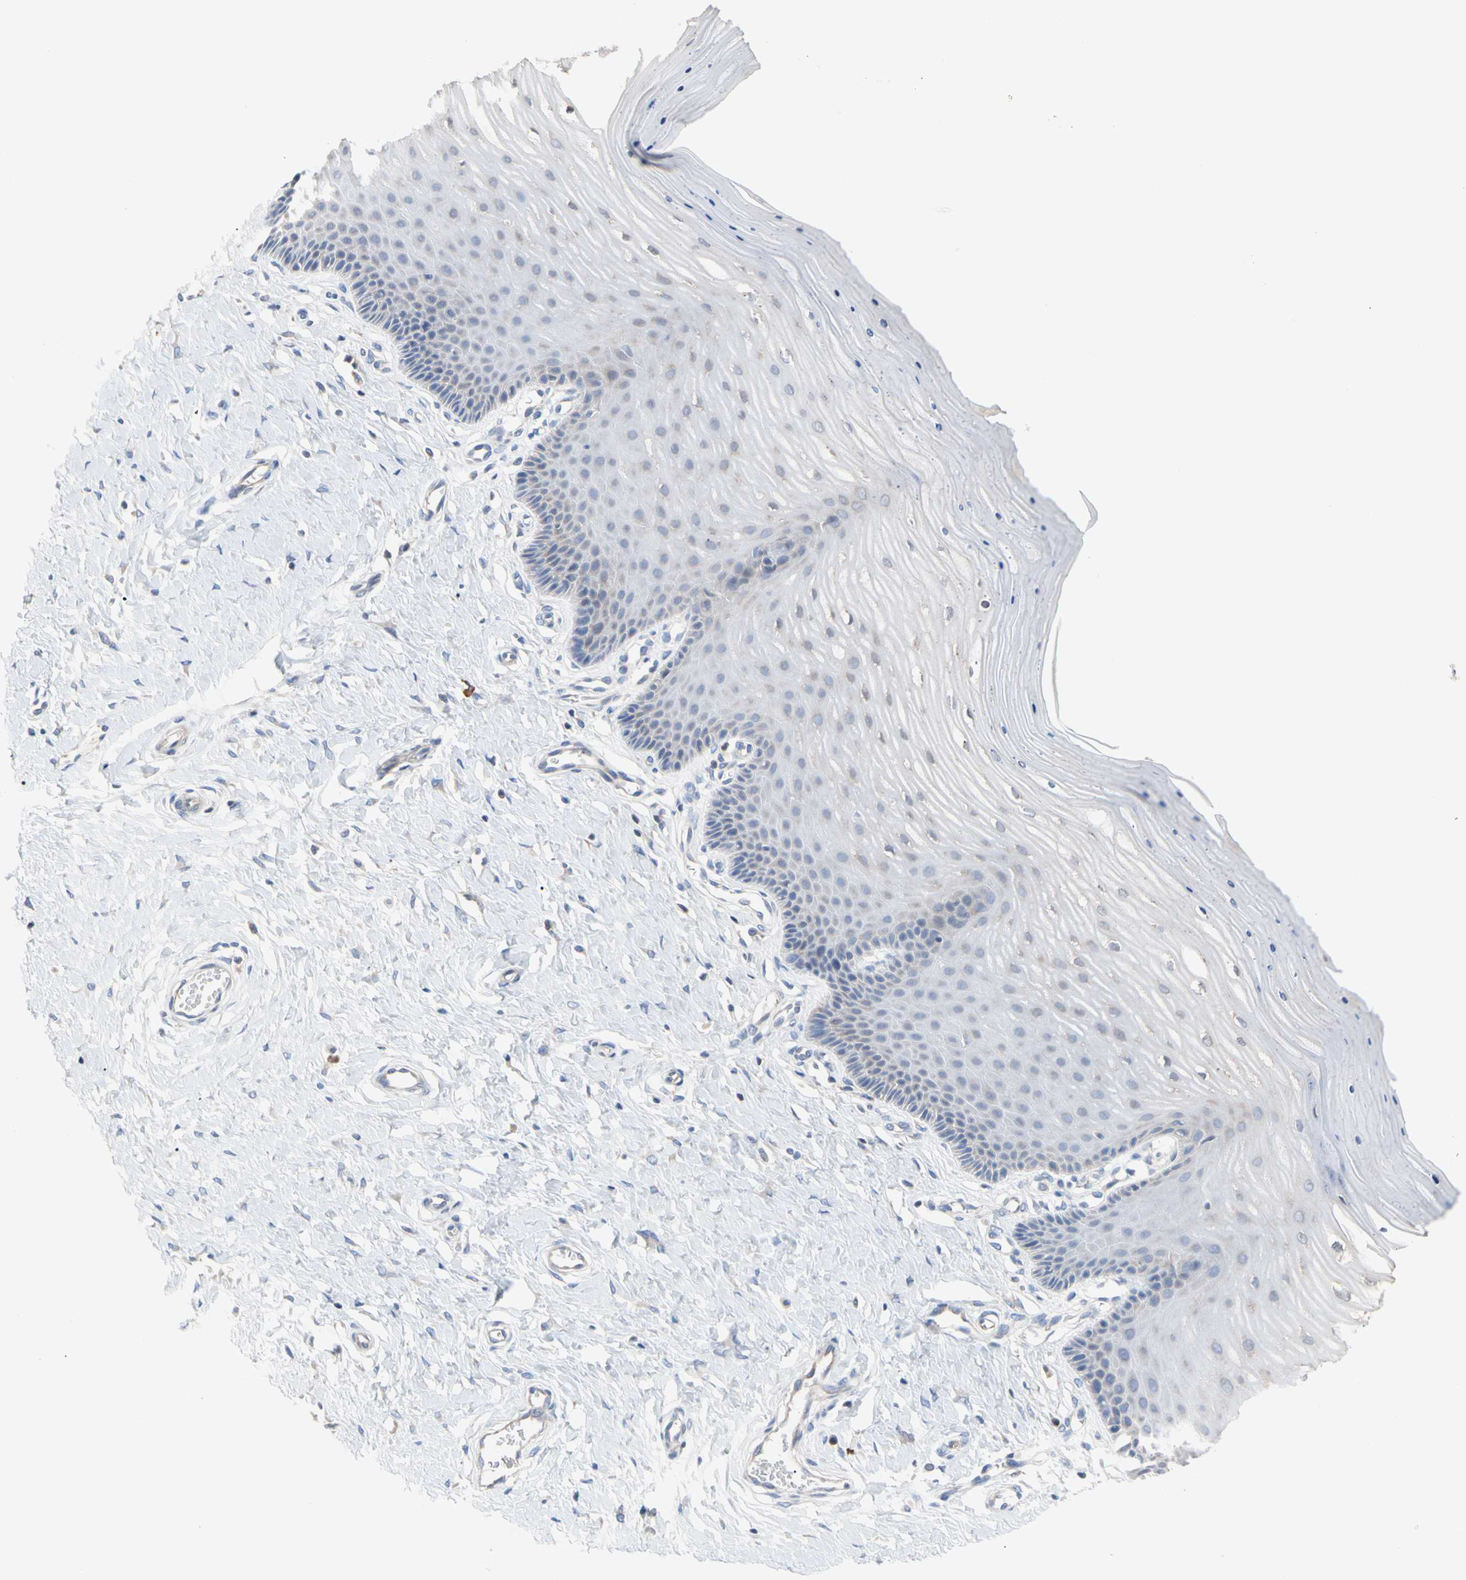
{"staining": {"intensity": "weak", "quantity": "25%-75%", "location": "cytoplasmic/membranous"}, "tissue": "cervix", "cell_type": "Glandular cells", "image_type": "normal", "snomed": [{"axis": "morphology", "description": "Normal tissue, NOS"}, {"axis": "topography", "description": "Cervix"}], "caption": "Immunohistochemical staining of unremarkable cervix exhibits weak cytoplasmic/membranous protein expression in approximately 25%-75% of glandular cells.", "gene": "MCL1", "patient": {"sex": "female", "age": 55}}